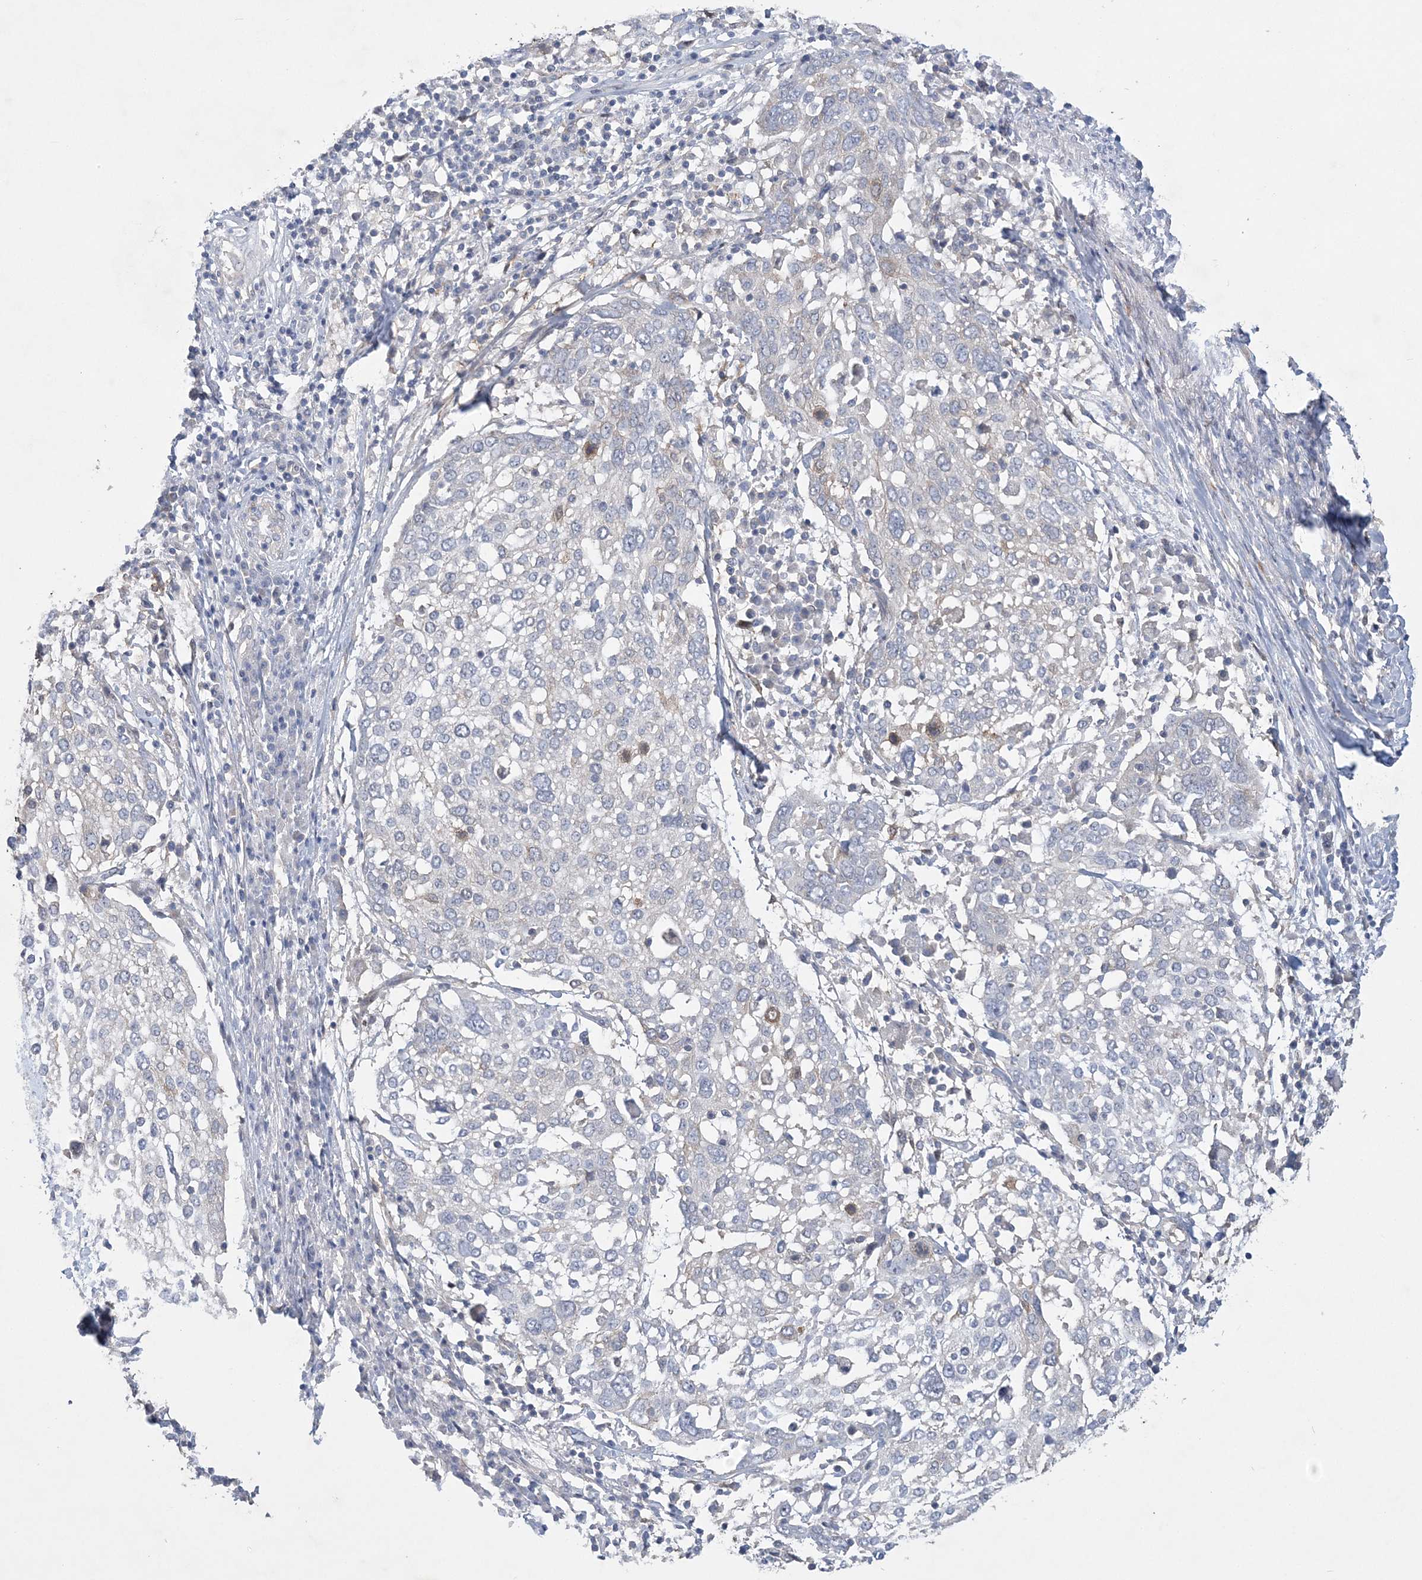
{"staining": {"intensity": "negative", "quantity": "none", "location": "none"}, "tissue": "lung cancer", "cell_type": "Tumor cells", "image_type": "cancer", "snomed": [{"axis": "morphology", "description": "Squamous cell carcinoma, NOS"}, {"axis": "topography", "description": "Lung"}], "caption": "An image of human lung cancer is negative for staining in tumor cells.", "gene": "MAP4K5", "patient": {"sex": "male", "age": 65}}